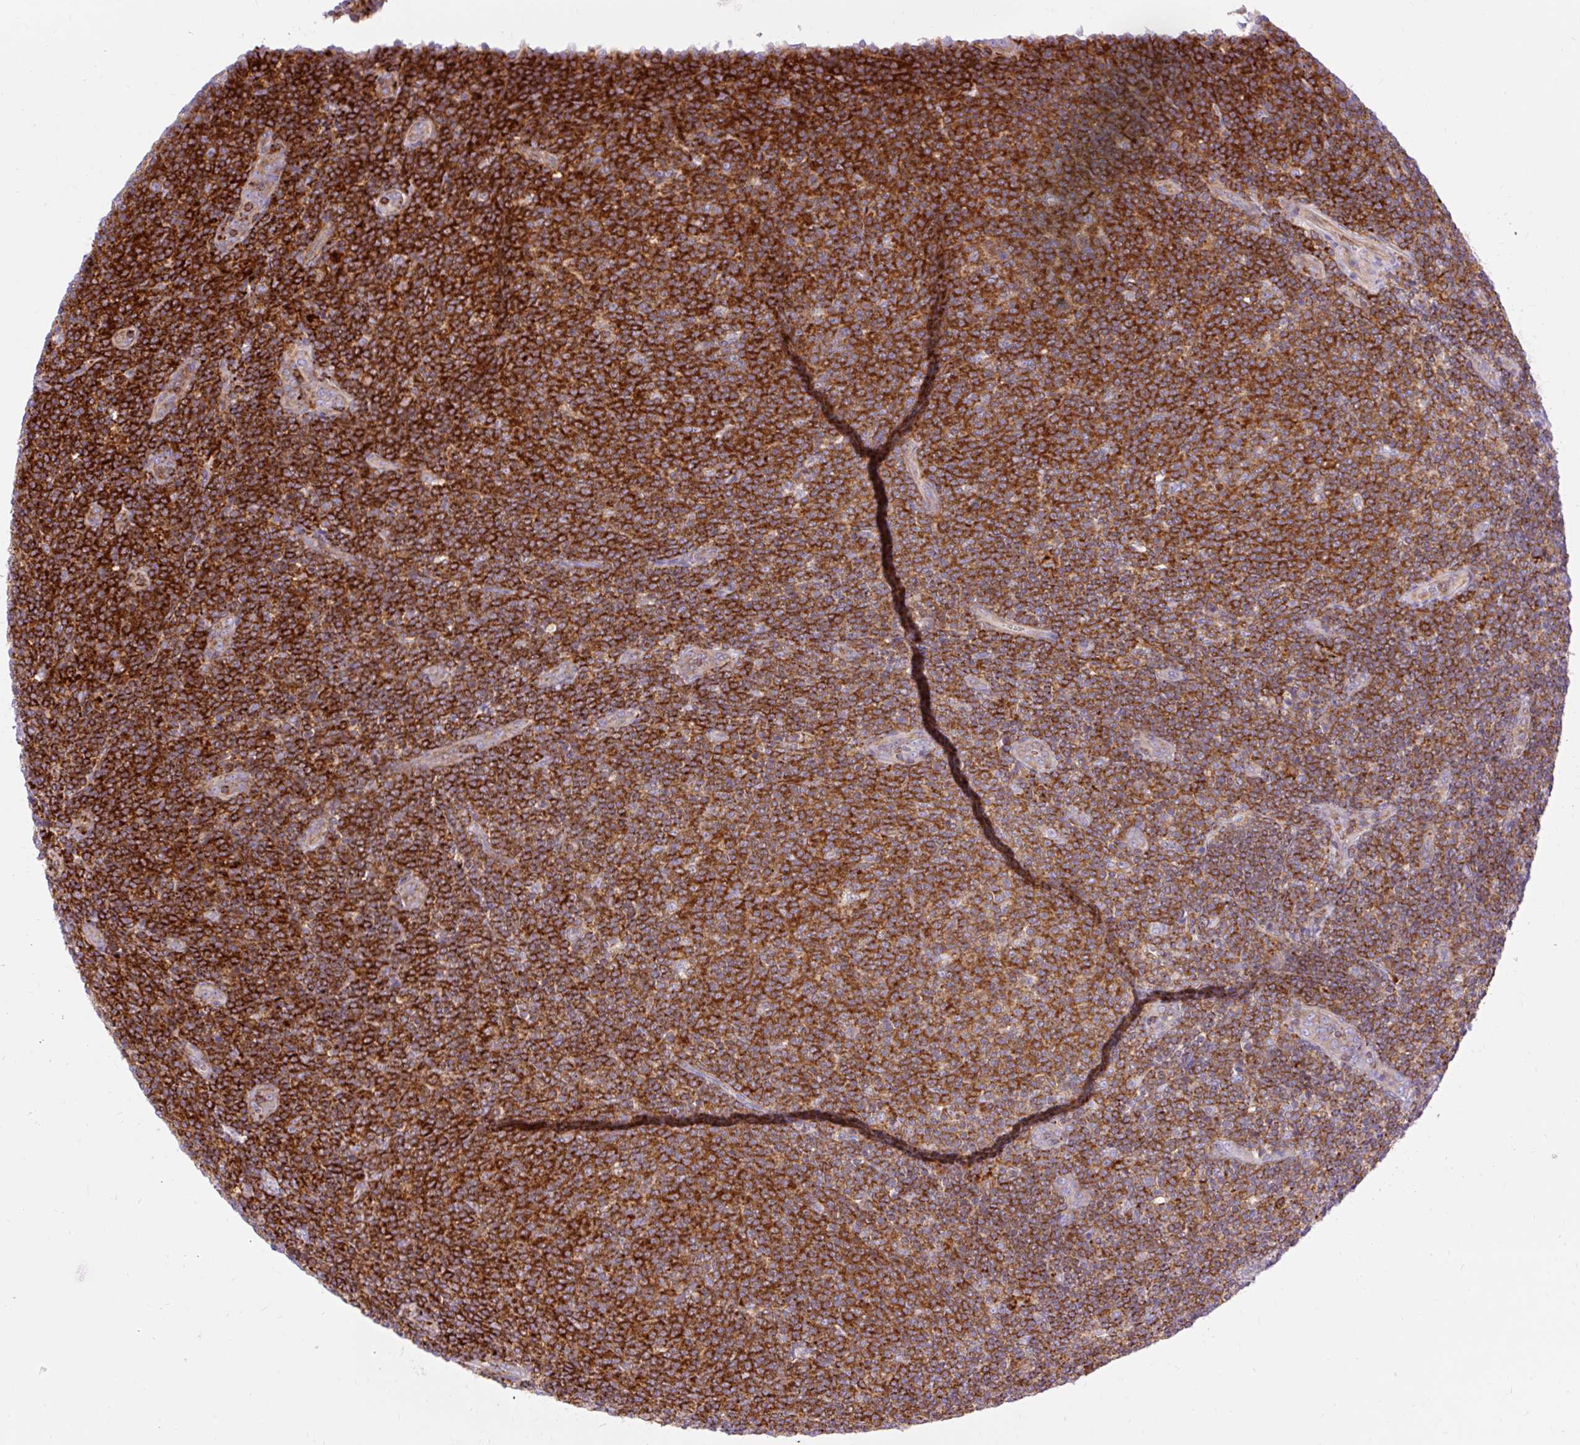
{"staining": {"intensity": "strong", "quantity": ">75%", "location": "cytoplasmic/membranous"}, "tissue": "lymphoma", "cell_type": "Tumor cells", "image_type": "cancer", "snomed": [{"axis": "morphology", "description": "Malignant lymphoma, non-Hodgkin's type, Low grade"}, {"axis": "topography", "description": "Lymph node"}], "caption": "A photomicrograph of human lymphoma stained for a protein demonstrates strong cytoplasmic/membranous brown staining in tumor cells.", "gene": "CORO7-PAM16", "patient": {"sex": "male", "age": 66}}